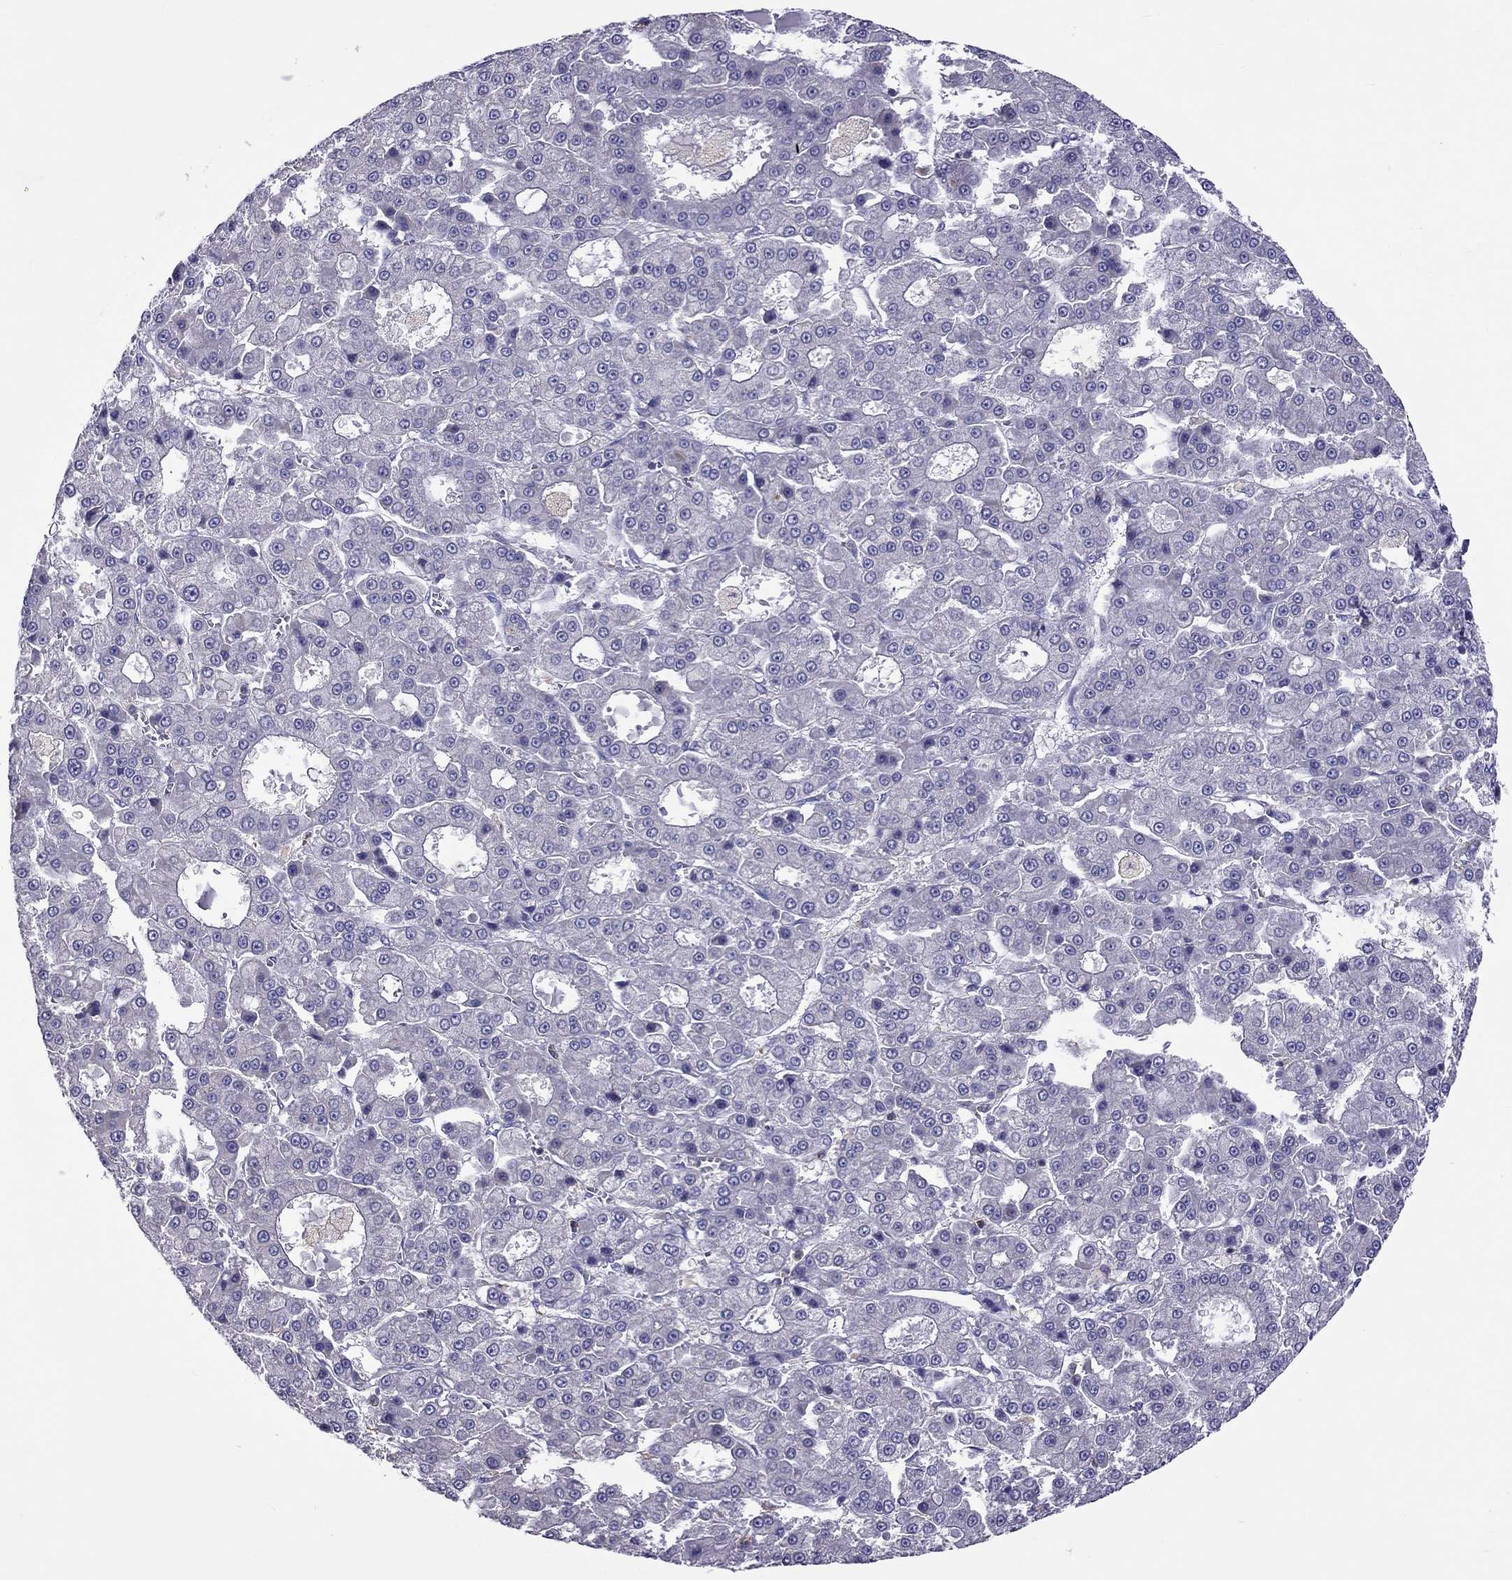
{"staining": {"intensity": "negative", "quantity": "none", "location": "none"}, "tissue": "liver cancer", "cell_type": "Tumor cells", "image_type": "cancer", "snomed": [{"axis": "morphology", "description": "Carcinoma, Hepatocellular, NOS"}, {"axis": "topography", "description": "Liver"}], "caption": "This is an immunohistochemistry histopathology image of human hepatocellular carcinoma (liver). There is no staining in tumor cells.", "gene": "TEX22", "patient": {"sex": "male", "age": 70}}